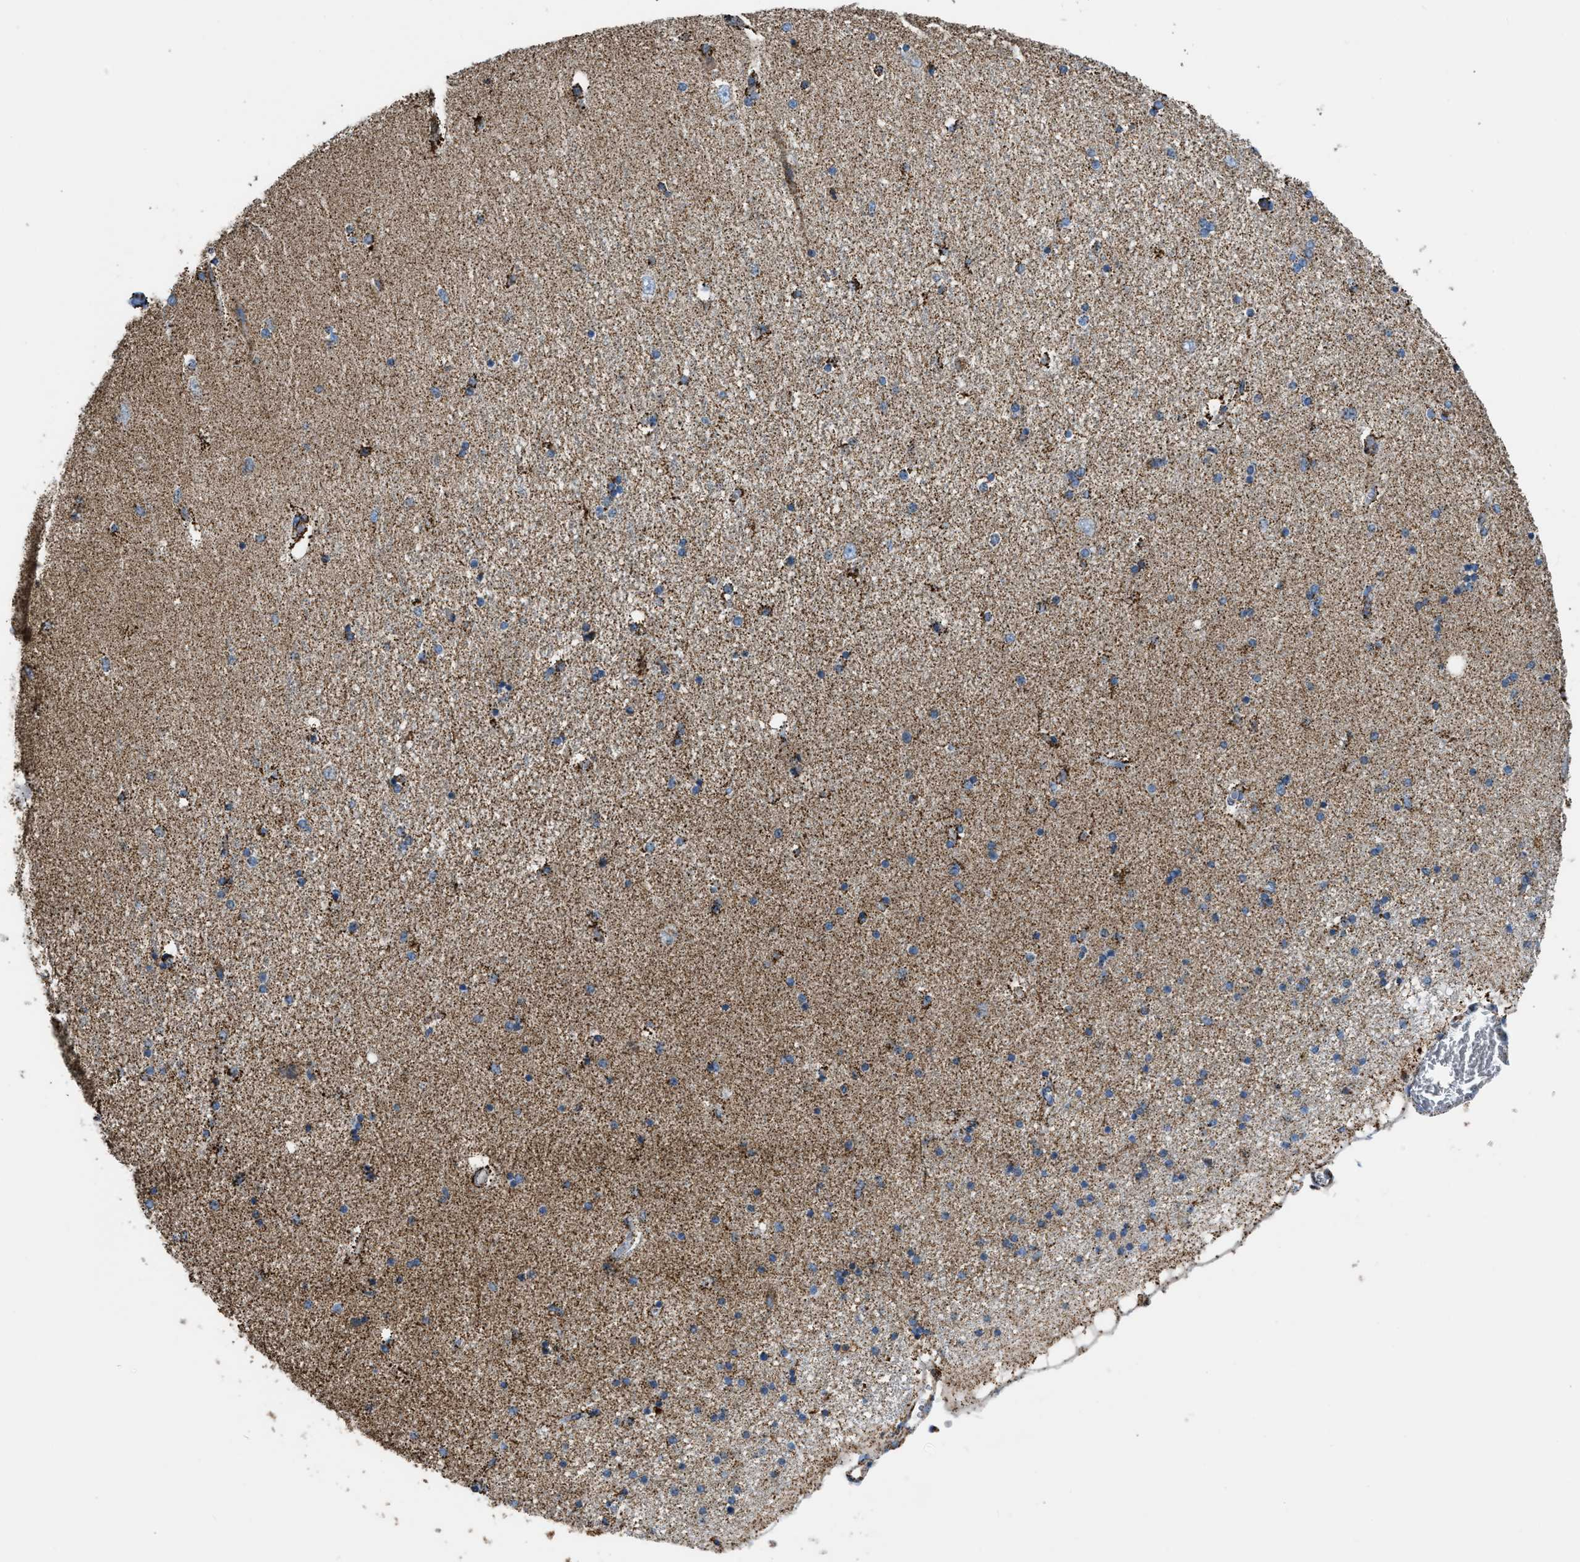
{"staining": {"intensity": "moderate", "quantity": ">75%", "location": "cytoplasmic/membranous"}, "tissue": "hippocampus", "cell_type": "Glial cells", "image_type": "normal", "snomed": [{"axis": "morphology", "description": "Normal tissue, NOS"}, {"axis": "topography", "description": "Hippocampus"}], "caption": "Moderate cytoplasmic/membranous expression is appreciated in about >75% of glial cells in unremarkable hippocampus. Immunohistochemistry (ihc) stains the protein in brown and the nuclei are stained blue.", "gene": "ETFB", "patient": {"sex": "female", "age": 54}}